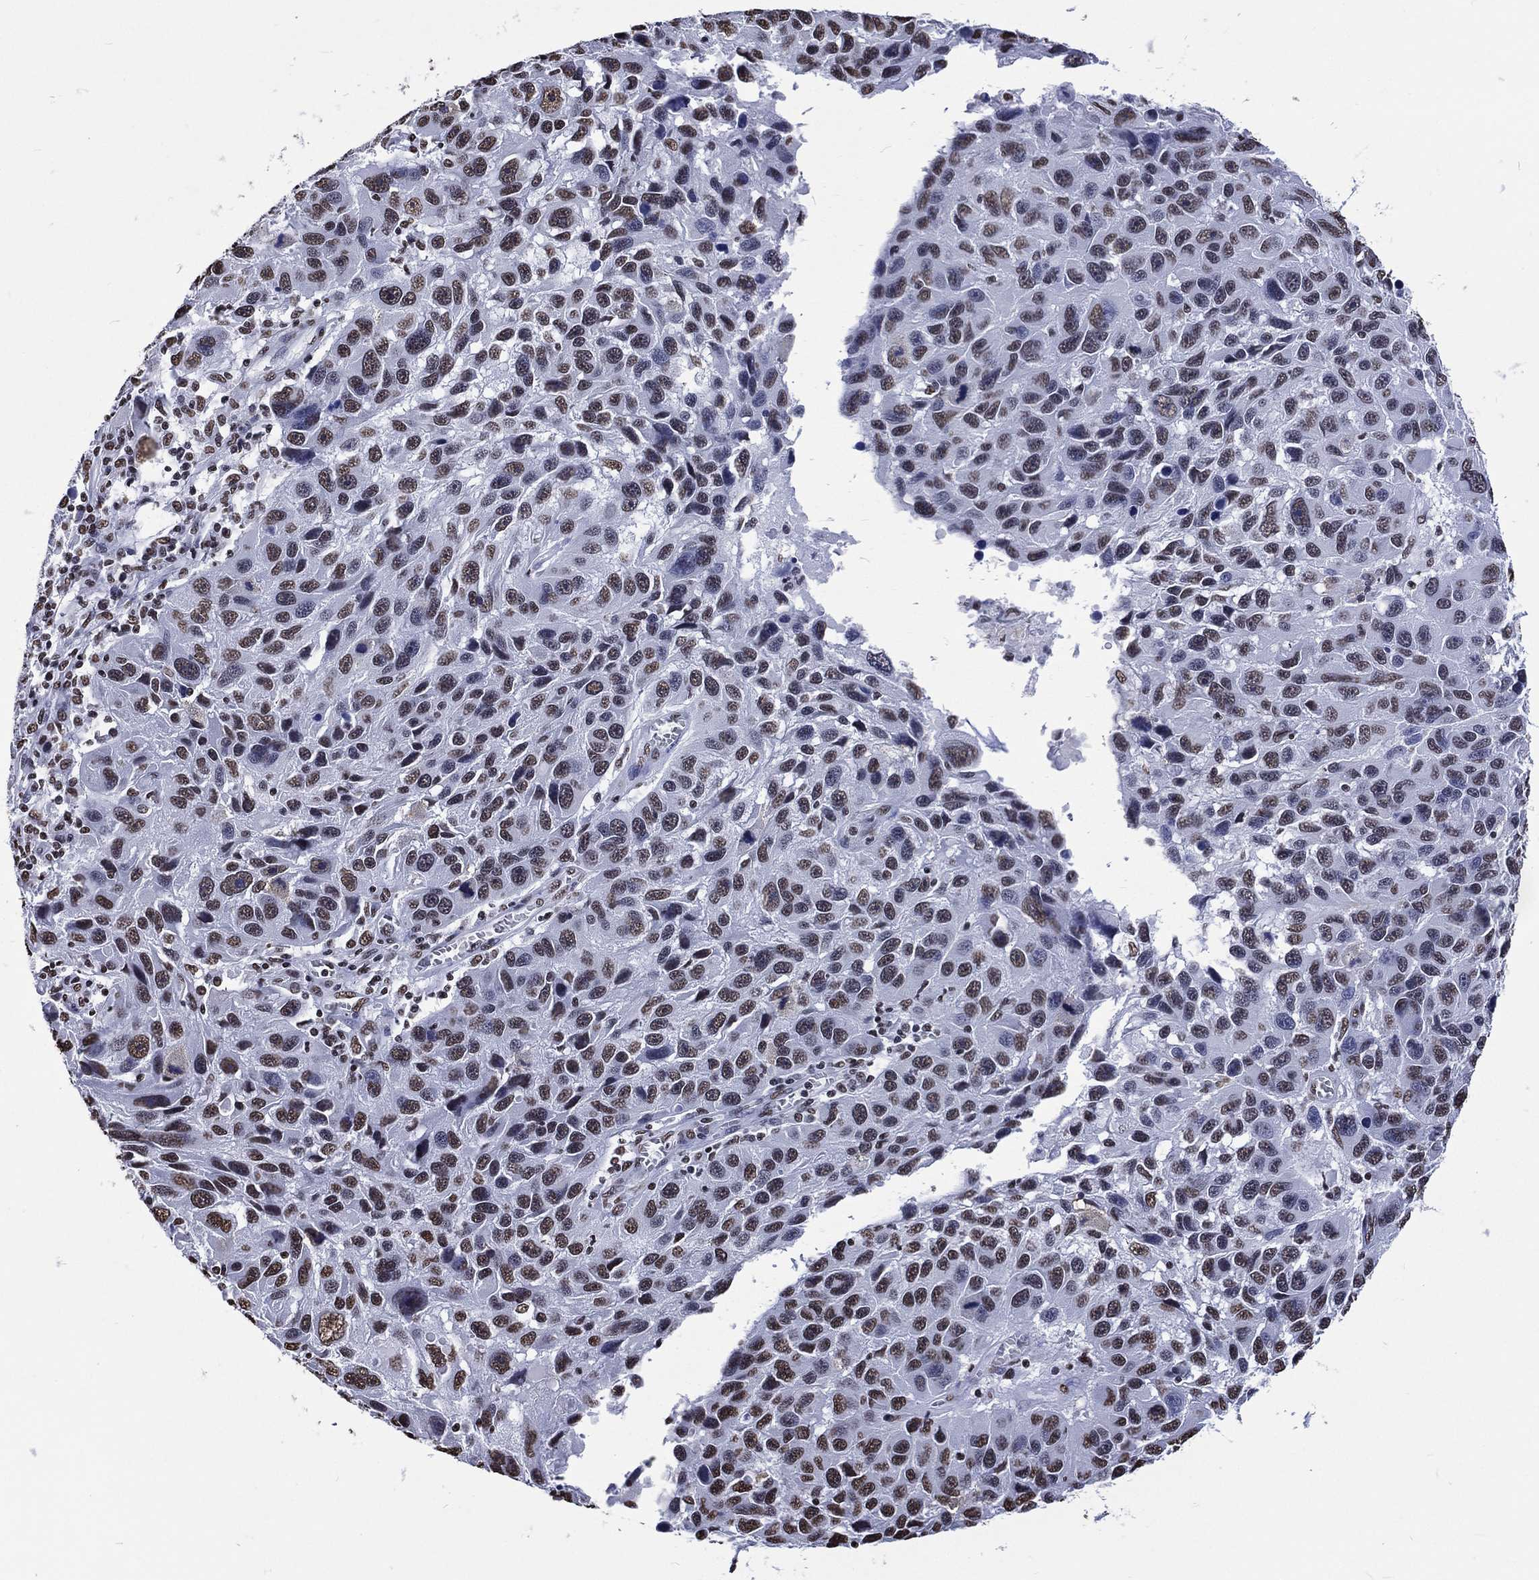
{"staining": {"intensity": "weak", "quantity": "25%-75%", "location": "nuclear"}, "tissue": "melanoma", "cell_type": "Tumor cells", "image_type": "cancer", "snomed": [{"axis": "morphology", "description": "Malignant melanoma, NOS"}, {"axis": "topography", "description": "Skin"}], "caption": "A low amount of weak nuclear expression is present in approximately 25%-75% of tumor cells in melanoma tissue. Nuclei are stained in blue.", "gene": "RETREG2", "patient": {"sex": "male", "age": 53}}